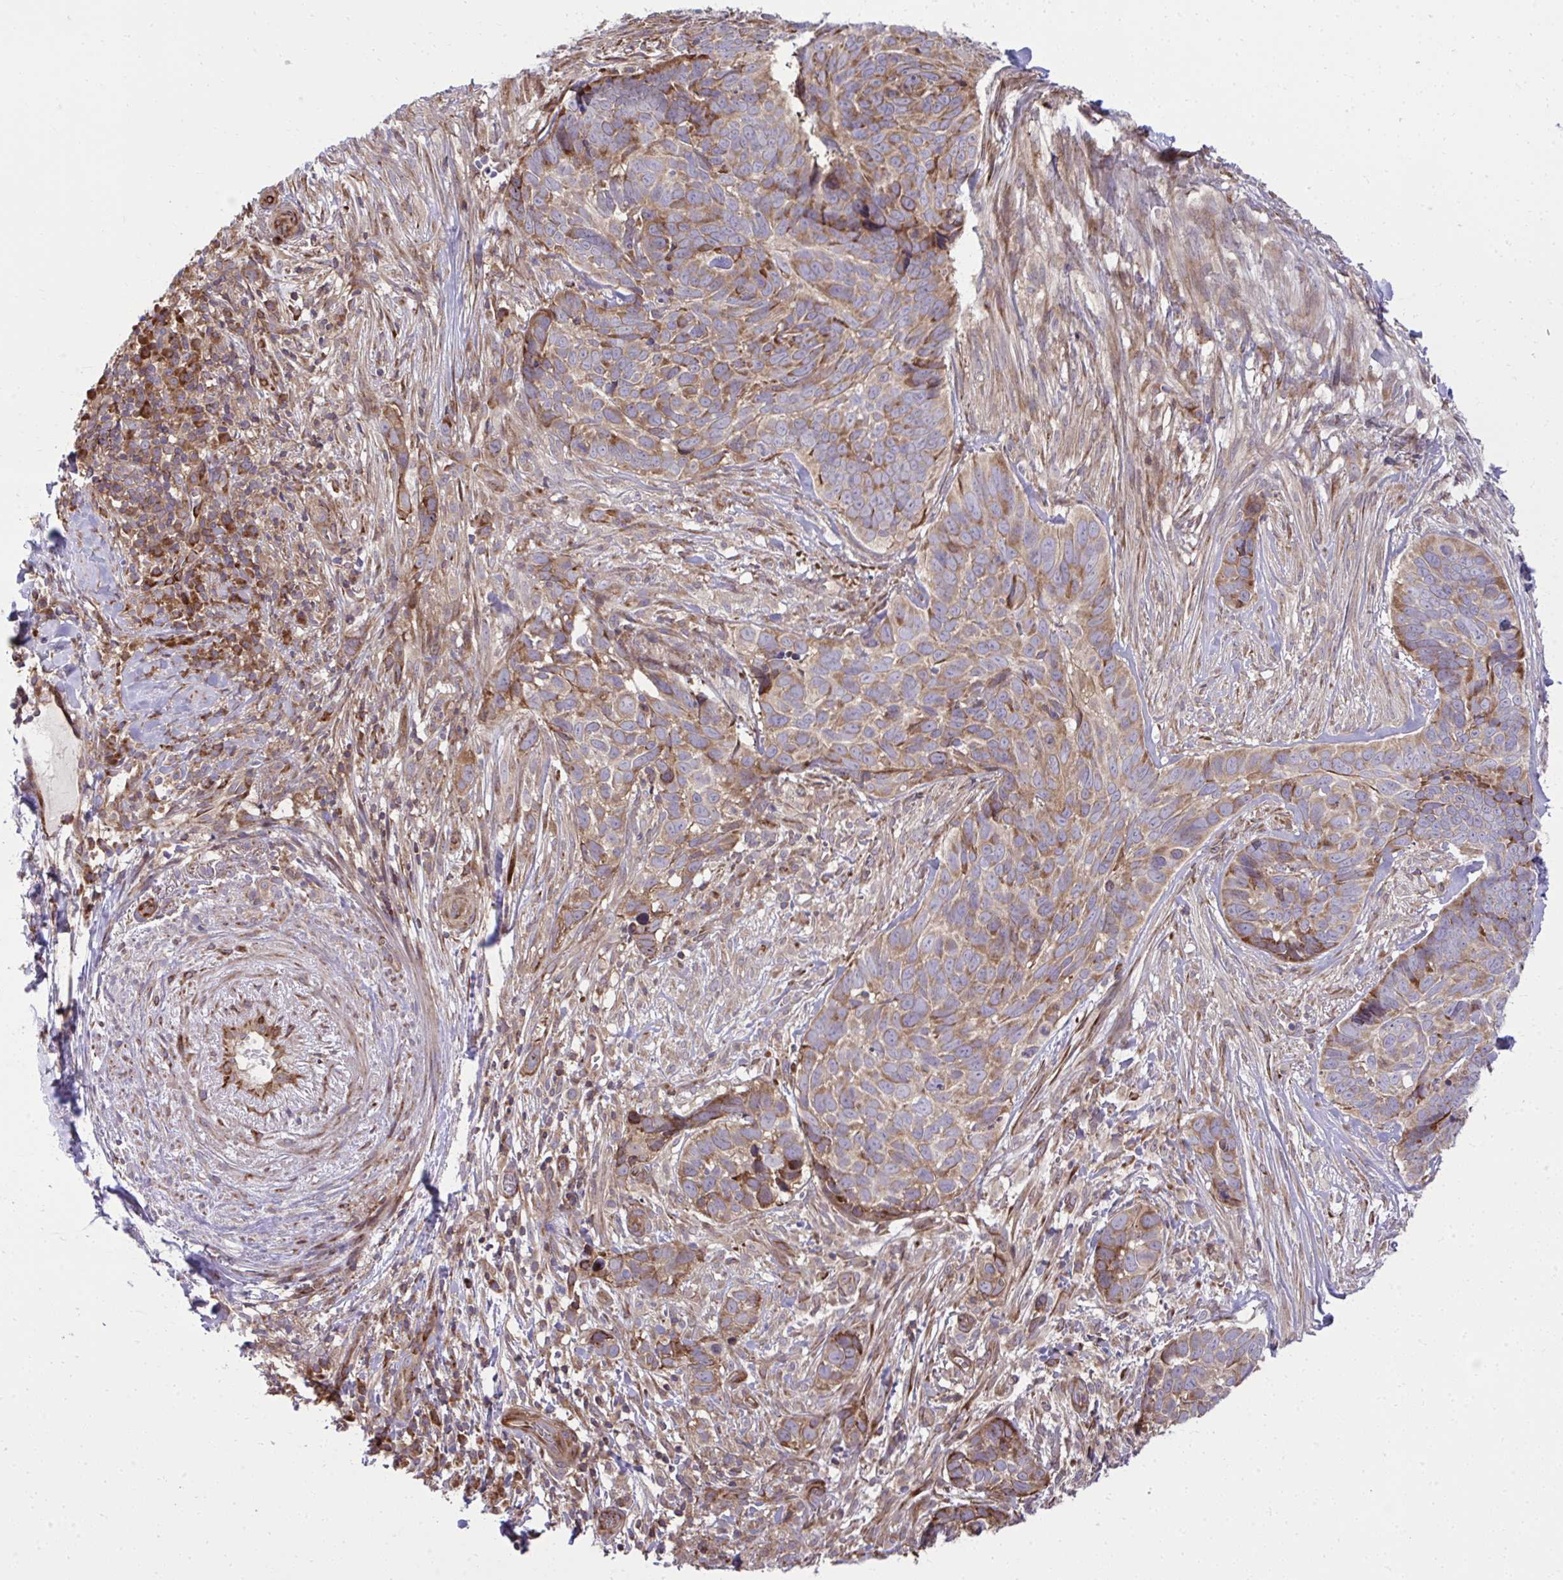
{"staining": {"intensity": "moderate", "quantity": ">75%", "location": "cytoplasmic/membranous"}, "tissue": "skin cancer", "cell_type": "Tumor cells", "image_type": "cancer", "snomed": [{"axis": "morphology", "description": "Basal cell carcinoma"}, {"axis": "topography", "description": "Skin"}], "caption": "Protein analysis of skin basal cell carcinoma tissue shows moderate cytoplasmic/membranous staining in about >75% of tumor cells. The staining is performed using DAB (3,3'-diaminobenzidine) brown chromogen to label protein expression. The nuclei are counter-stained blue using hematoxylin.", "gene": "NMNAT3", "patient": {"sex": "female", "age": 82}}